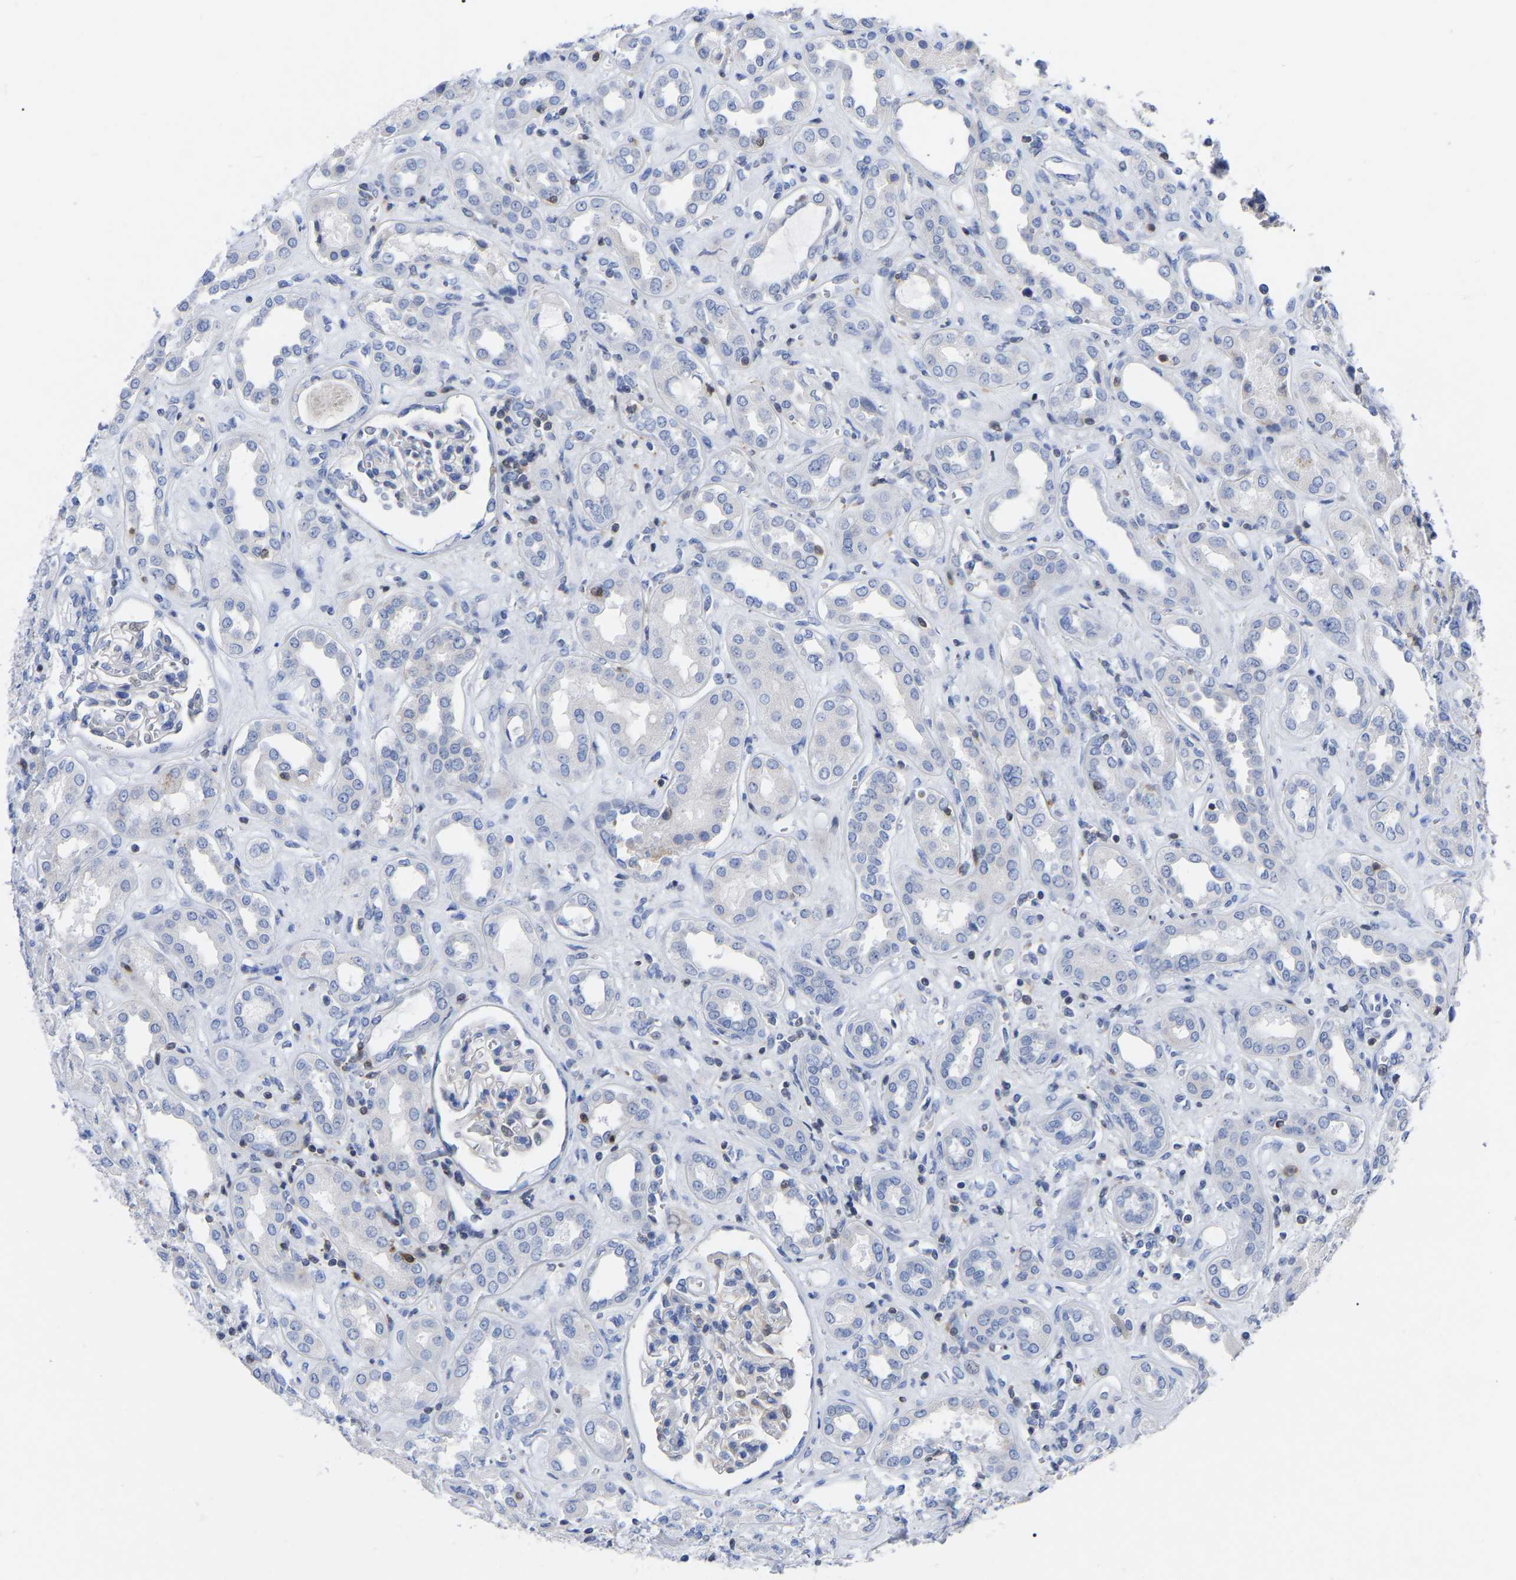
{"staining": {"intensity": "weak", "quantity": "<25%", "location": "cytoplasmic/membranous"}, "tissue": "kidney", "cell_type": "Cells in glomeruli", "image_type": "normal", "snomed": [{"axis": "morphology", "description": "Normal tissue, NOS"}, {"axis": "topography", "description": "Kidney"}], "caption": "Immunohistochemistry histopathology image of benign kidney stained for a protein (brown), which demonstrates no staining in cells in glomeruli.", "gene": "PTPN7", "patient": {"sex": "male", "age": 59}}